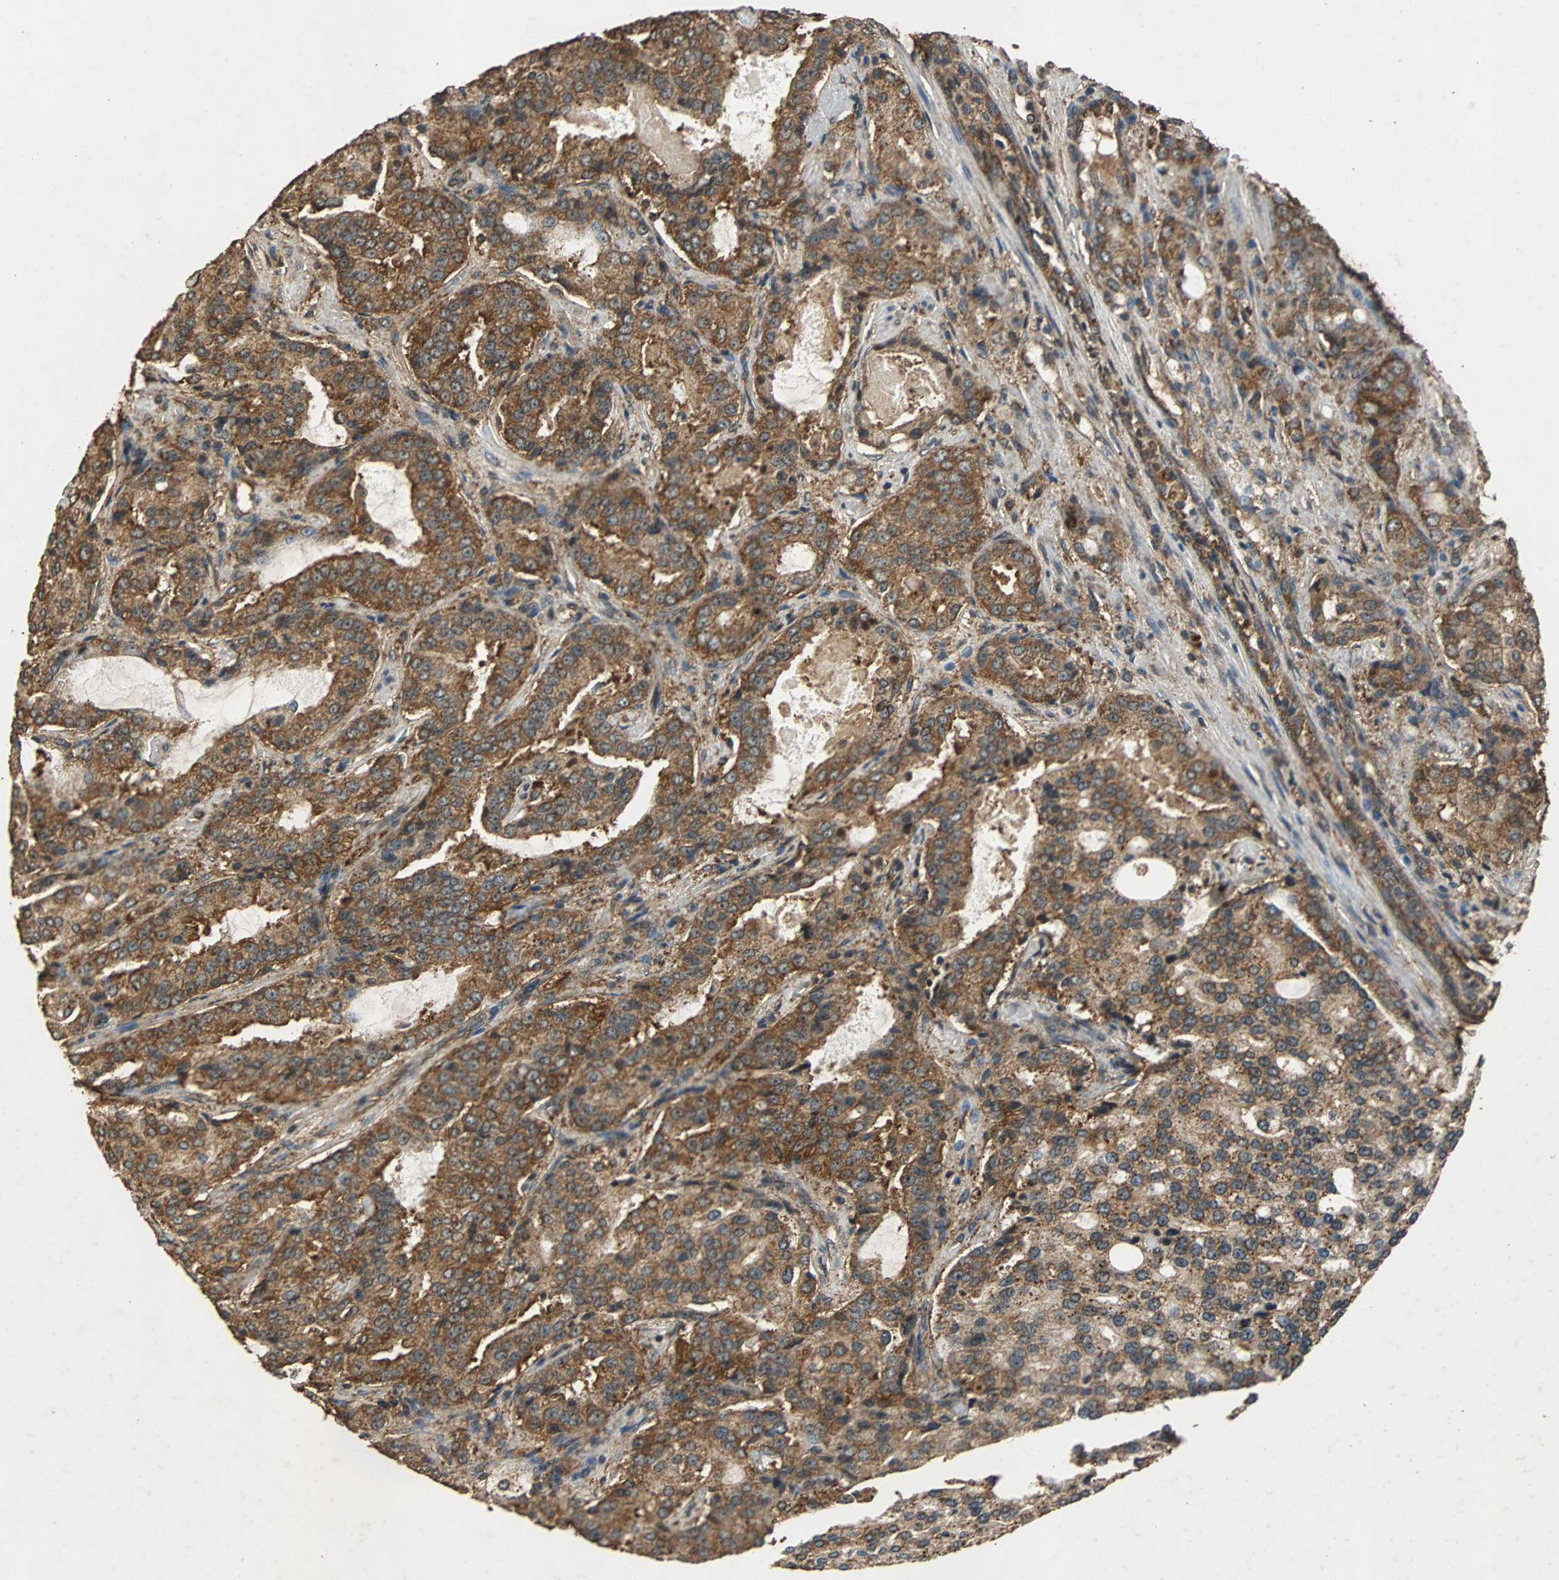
{"staining": {"intensity": "strong", "quantity": ">75%", "location": "cytoplasmic/membranous"}, "tissue": "prostate cancer", "cell_type": "Tumor cells", "image_type": "cancer", "snomed": [{"axis": "morphology", "description": "Adenocarcinoma, High grade"}, {"axis": "topography", "description": "Prostate"}], "caption": "DAB immunohistochemical staining of human prostate adenocarcinoma (high-grade) shows strong cytoplasmic/membranous protein expression in about >75% of tumor cells.", "gene": "NAA10", "patient": {"sex": "male", "age": 72}}